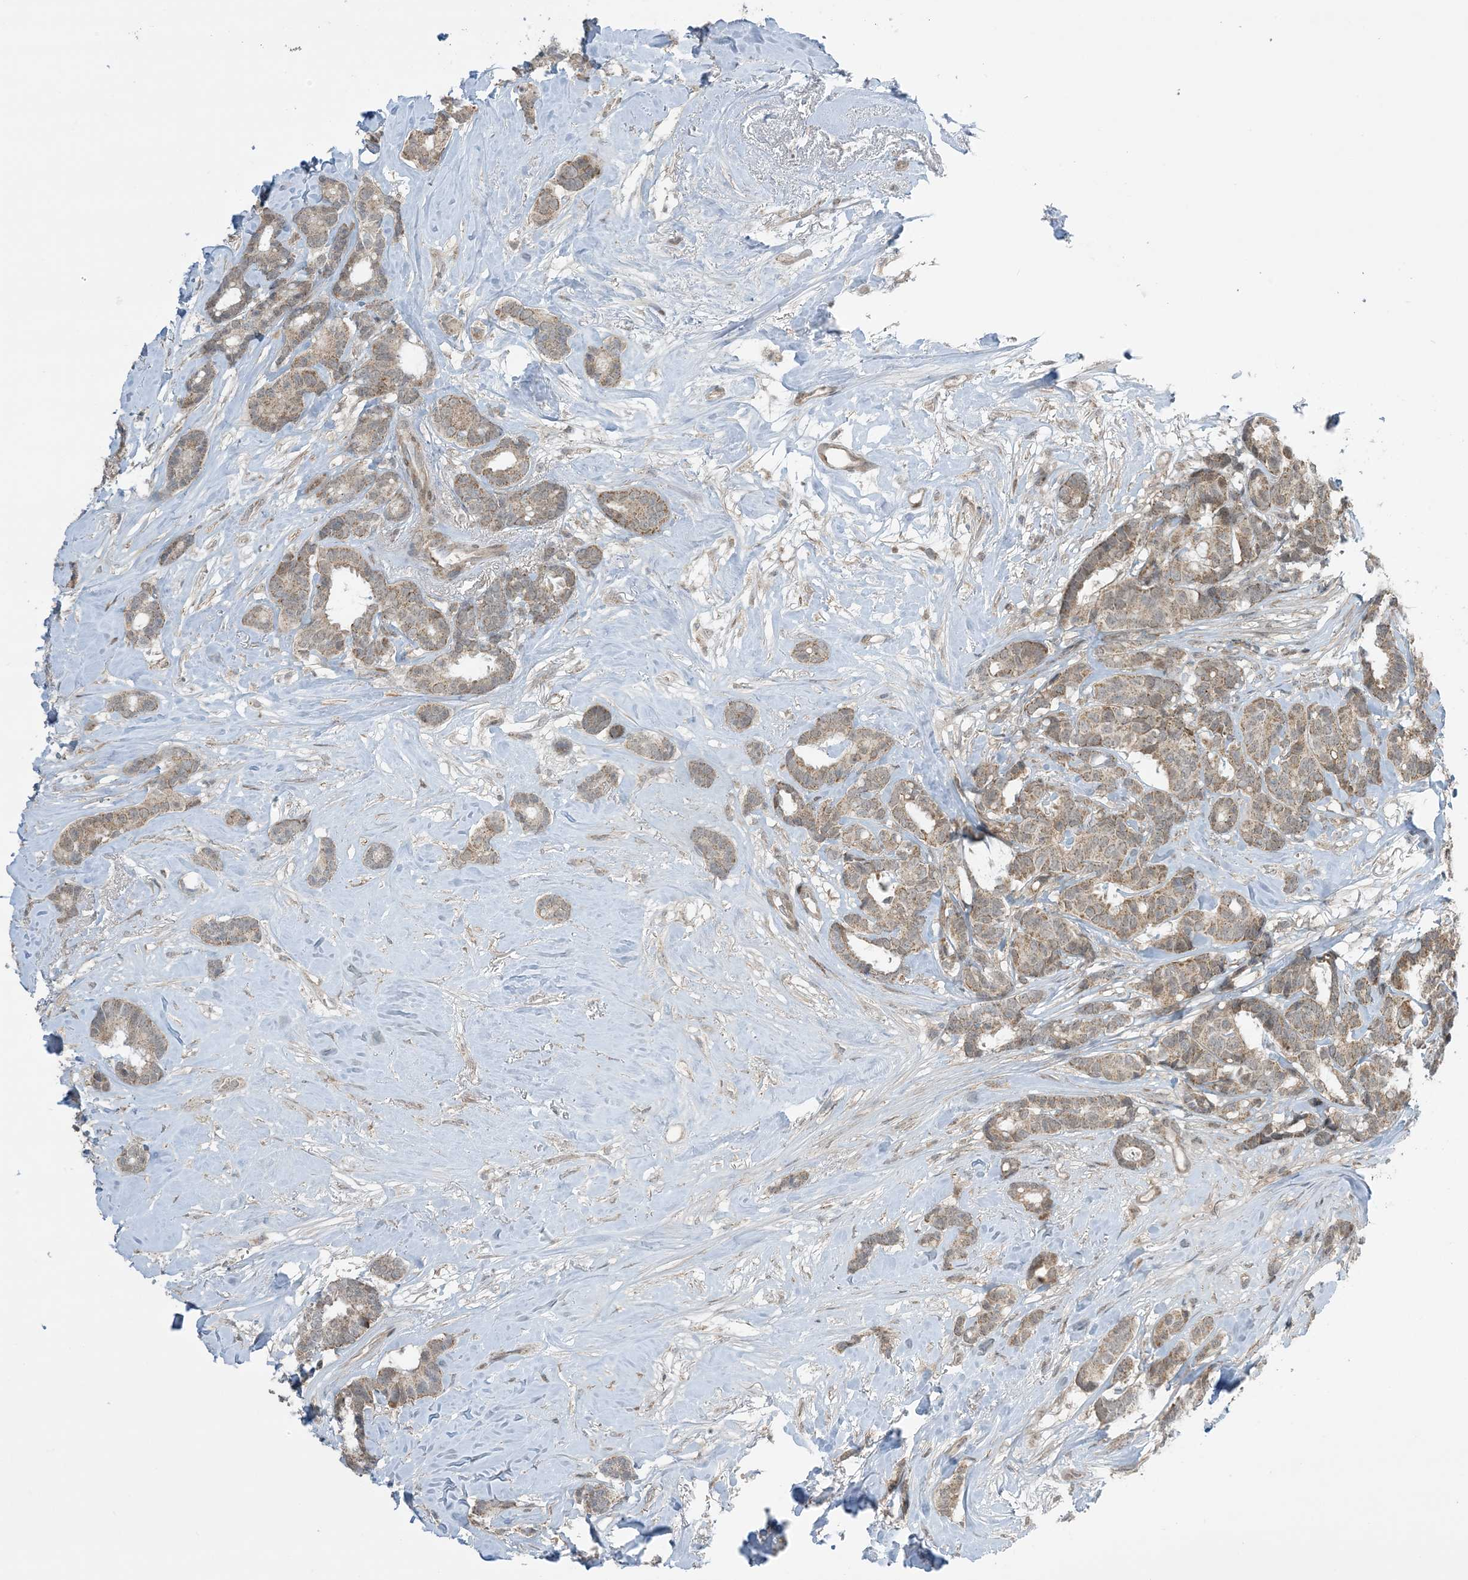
{"staining": {"intensity": "moderate", "quantity": ">75%", "location": "cytoplasmic/membranous"}, "tissue": "breast cancer", "cell_type": "Tumor cells", "image_type": "cancer", "snomed": [{"axis": "morphology", "description": "Duct carcinoma"}, {"axis": "topography", "description": "Breast"}], "caption": "Protein analysis of breast cancer (intraductal carcinoma) tissue exhibits moderate cytoplasmic/membranous staining in about >75% of tumor cells.", "gene": "PHLDB2", "patient": {"sex": "female", "age": 87}}